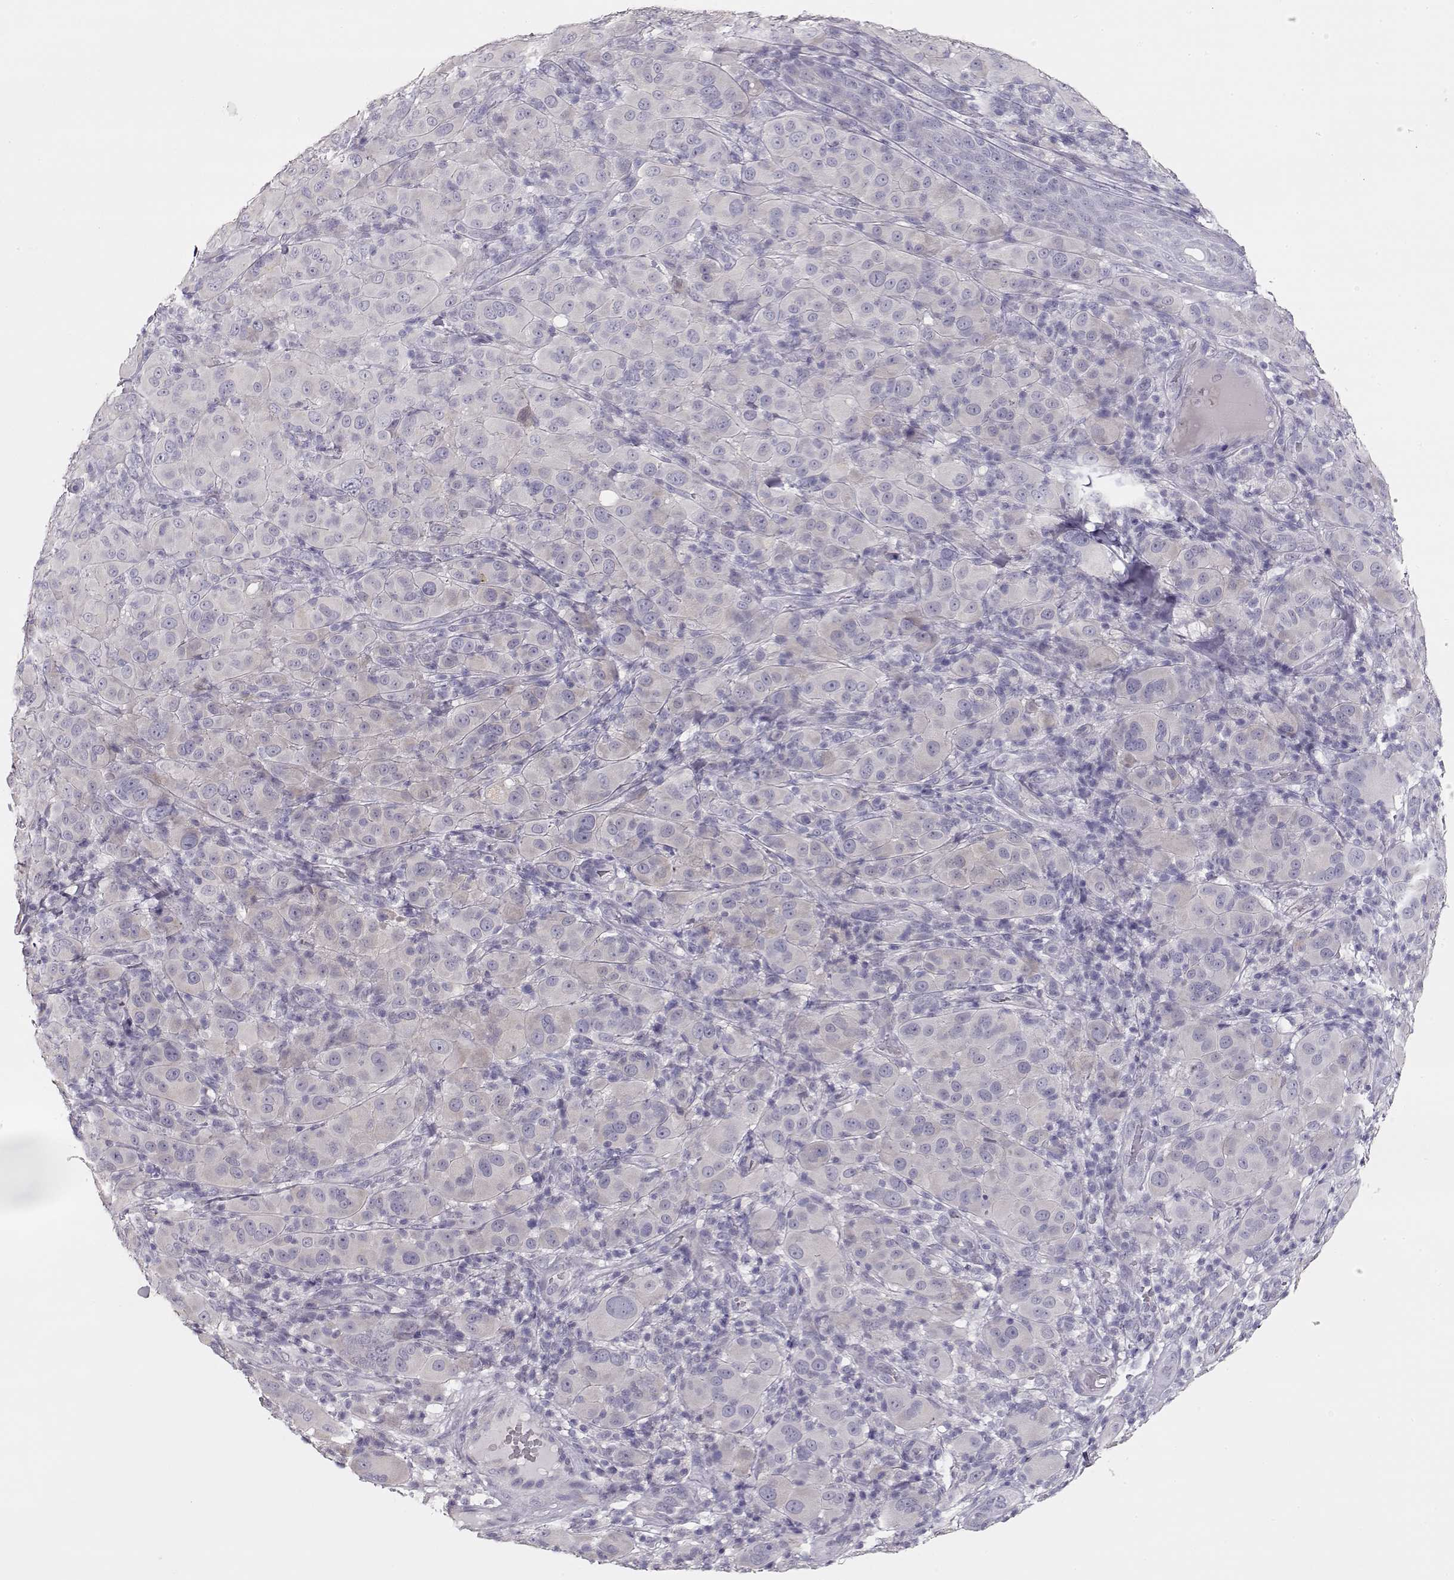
{"staining": {"intensity": "negative", "quantity": "none", "location": "none"}, "tissue": "melanoma", "cell_type": "Tumor cells", "image_type": "cancer", "snomed": [{"axis": "morphology", "description": "Malignant melanoma, NOS"}, {"axis": "topography", "description": "Skin"}], "caption": "This is an immunohistochemistry image of melanoma. There is no expression in tumor cells.", "gene": "GLIPR1L2", "patient": {"sex": "female", "age": 87}}